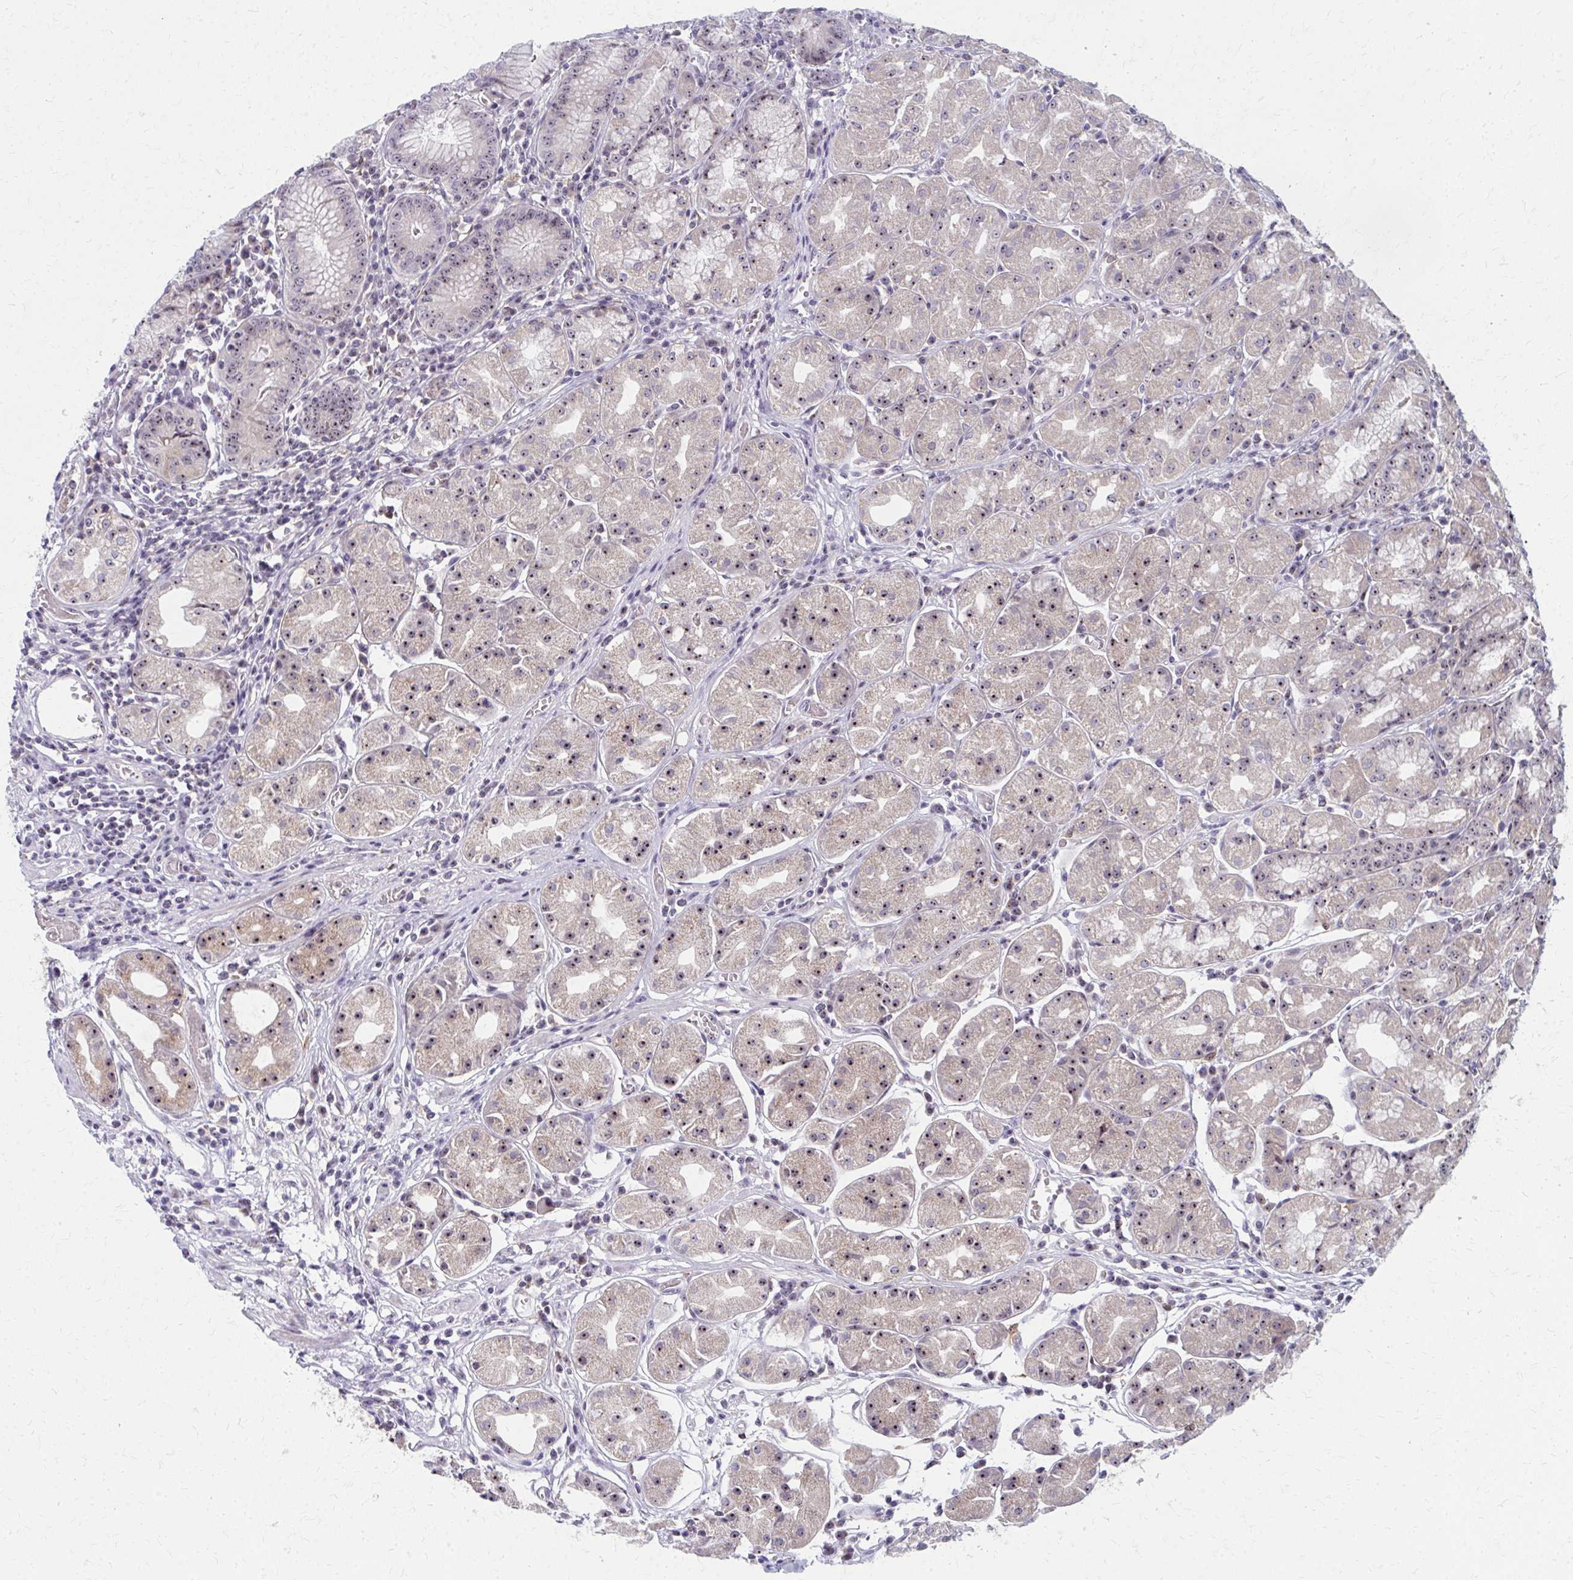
{"staining": {"intensity": "moderate", "quantity": "25%-75%", "location": "nuclear"}, "tissue": "stomach", "cell_type": "Glandular cells", "image_type": "normal", "snomed": [{"axis": "morphology", "description": "Normal tissue, NOS"}, {"axis": "topography", "description": "Stomach"}], "caption": "Immunohistochemistry staining of normal stomach, which reveals medium levels of moderate nuclear staining in approximately 25%-75% of glandular cells indicating moderate nuclear protein staining. The staining was performed using DAB (3,3'-diaminobenzidine) (brown) for protein detection and nuclei were counterstained in hematoxylin (blue).", "gene": "NUDT16", "patient": {"sex": "male", "age": 55}}